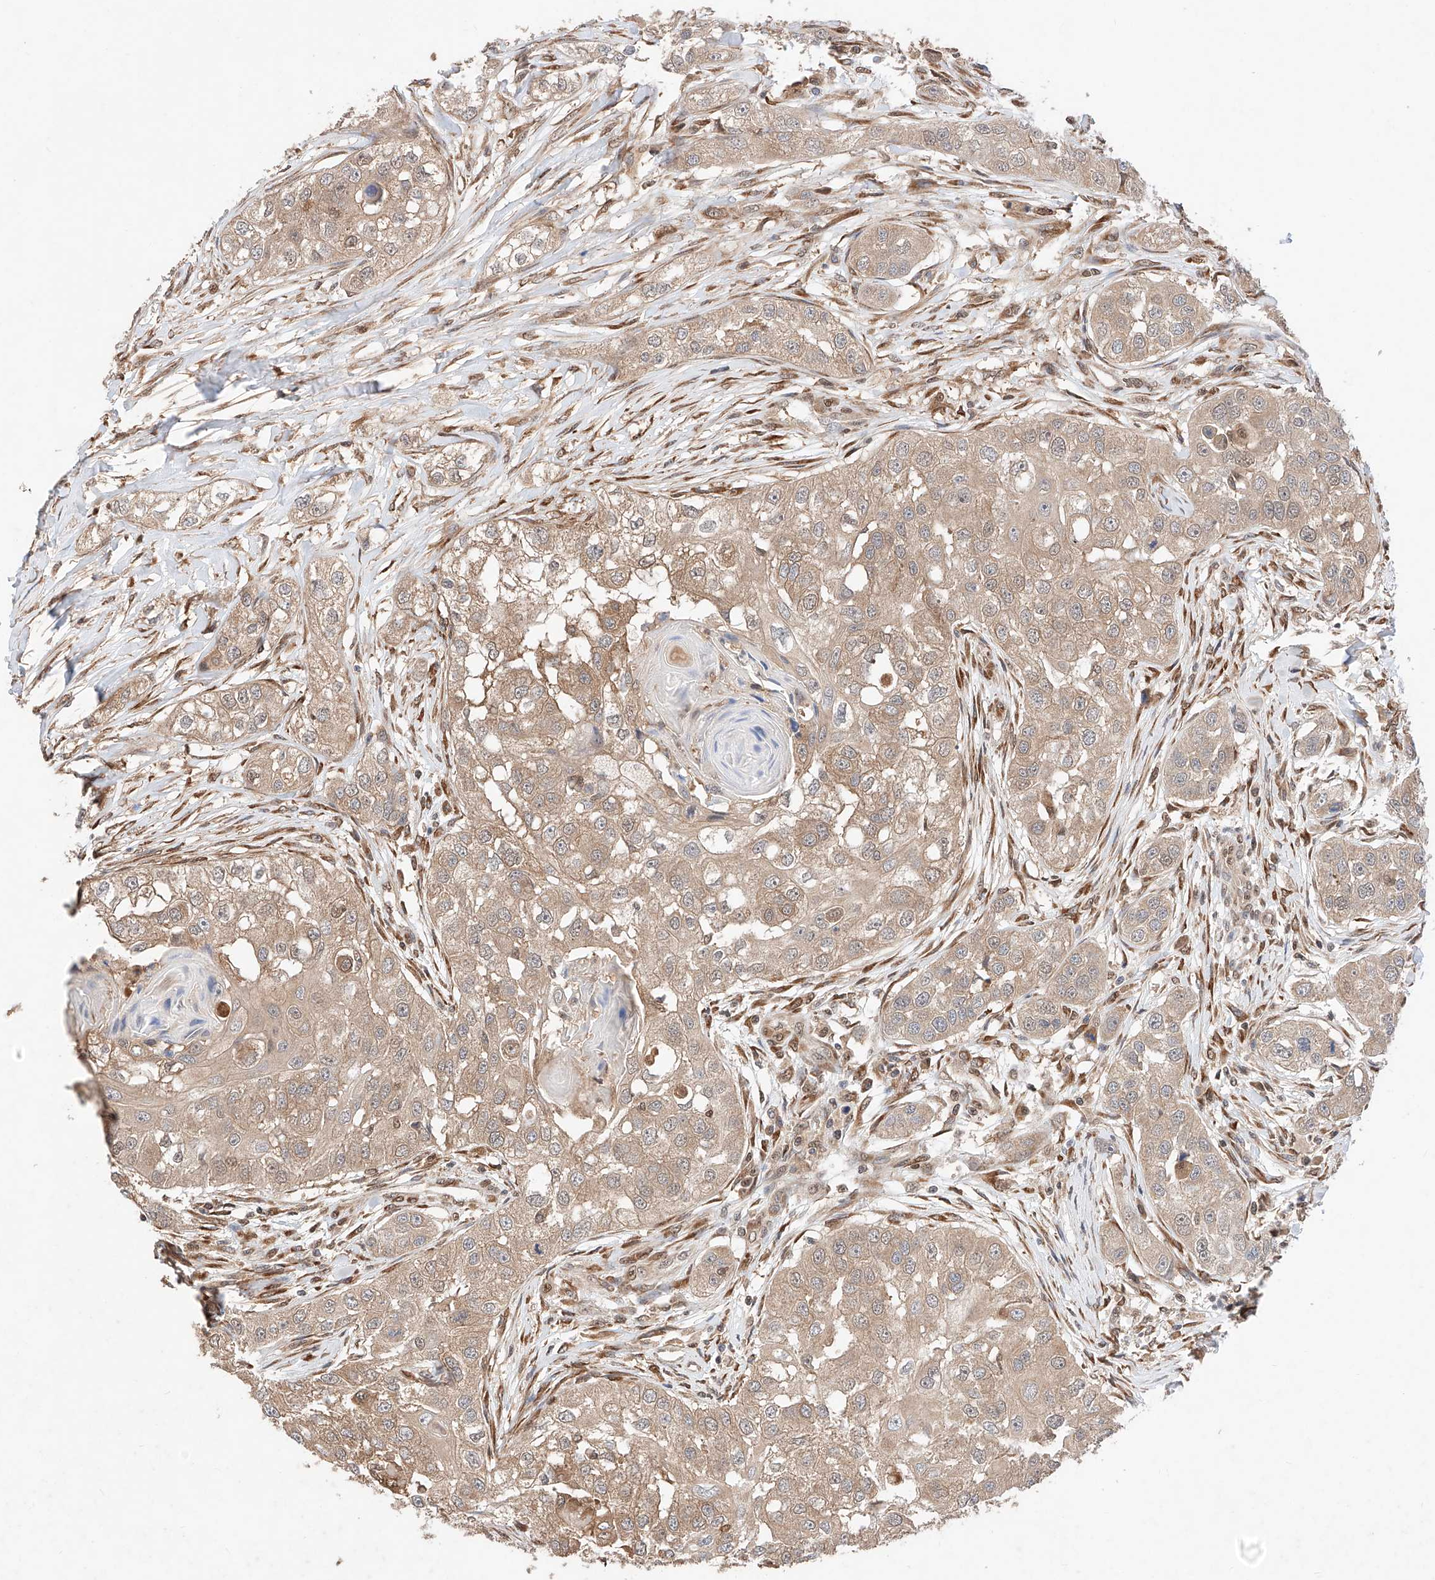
{"staining": {"intensity": "weak", "quantity": ">75%", "location": "cytoplasmic/membranous"}, "tissue": "head and neck cancer", "cell_type": "Tumor cells", "image_type": "cancer", "snomed": [{"axis": "morphology", "description": "Normal tissue, NOS"}, {"axis": "morphology", "description": "Squamous cell carcinoma, NOS"}, {"axis": "topography", "description": "Skeletal muscle"}, {"axis": "topography", "description": "Head-Neck"}], "caption": "Head and neck cancer (squamous cell carcinoma) tissue exhibits weak cytoplasmic/membranous expression in about >75% of tumor cells, visualized by immunohistochemistry. The protein is shown in brown color, while the nuclei are stained blue.", "gene": "ZSCAN4", "patient": {"sex": "male", "age": 51}}